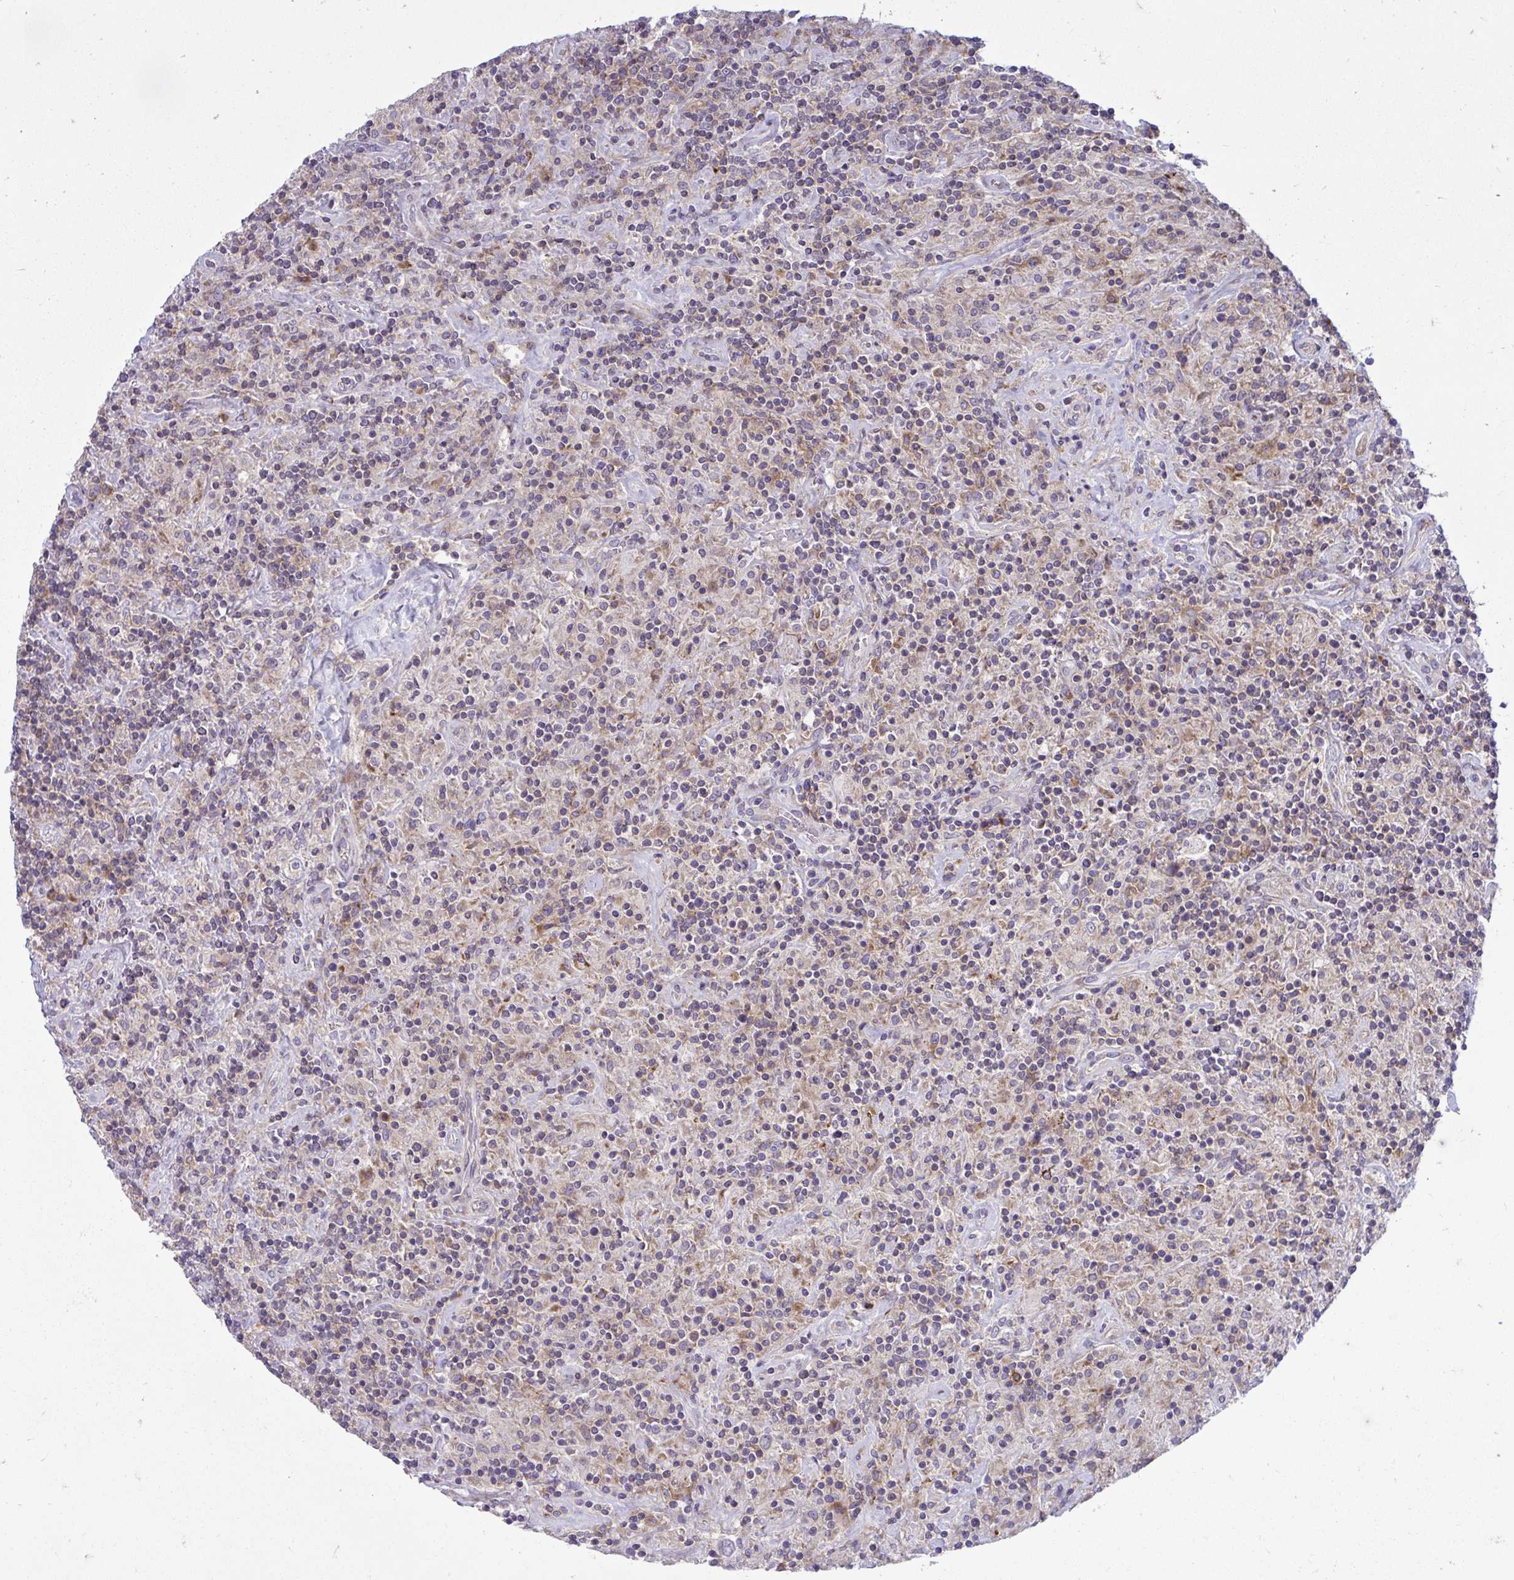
{"staining": {"intensity": "weak", "quantity": ">75%", "location": "cytoplasmic/membranous"}, "tissue": "lymphoma", "cell_type": "Tumor cells", "image_type": "cancer", "snomed": [{"axis": "morphology", "description": "Hodgkin's disease, NOS"}, {"axis": "topography", "description": "Lymph node"}], "caption": "Hodgkin's disease stained with DAB (3,3'-diaminobenzidine) immunohistochemistry (IHC) exhibits low levels of weak cytoplasmic/membranous expression in approximately >75% of tumor cells.", "gene": "GFPT2", "patient": {"sex": "male", "age": 70}}